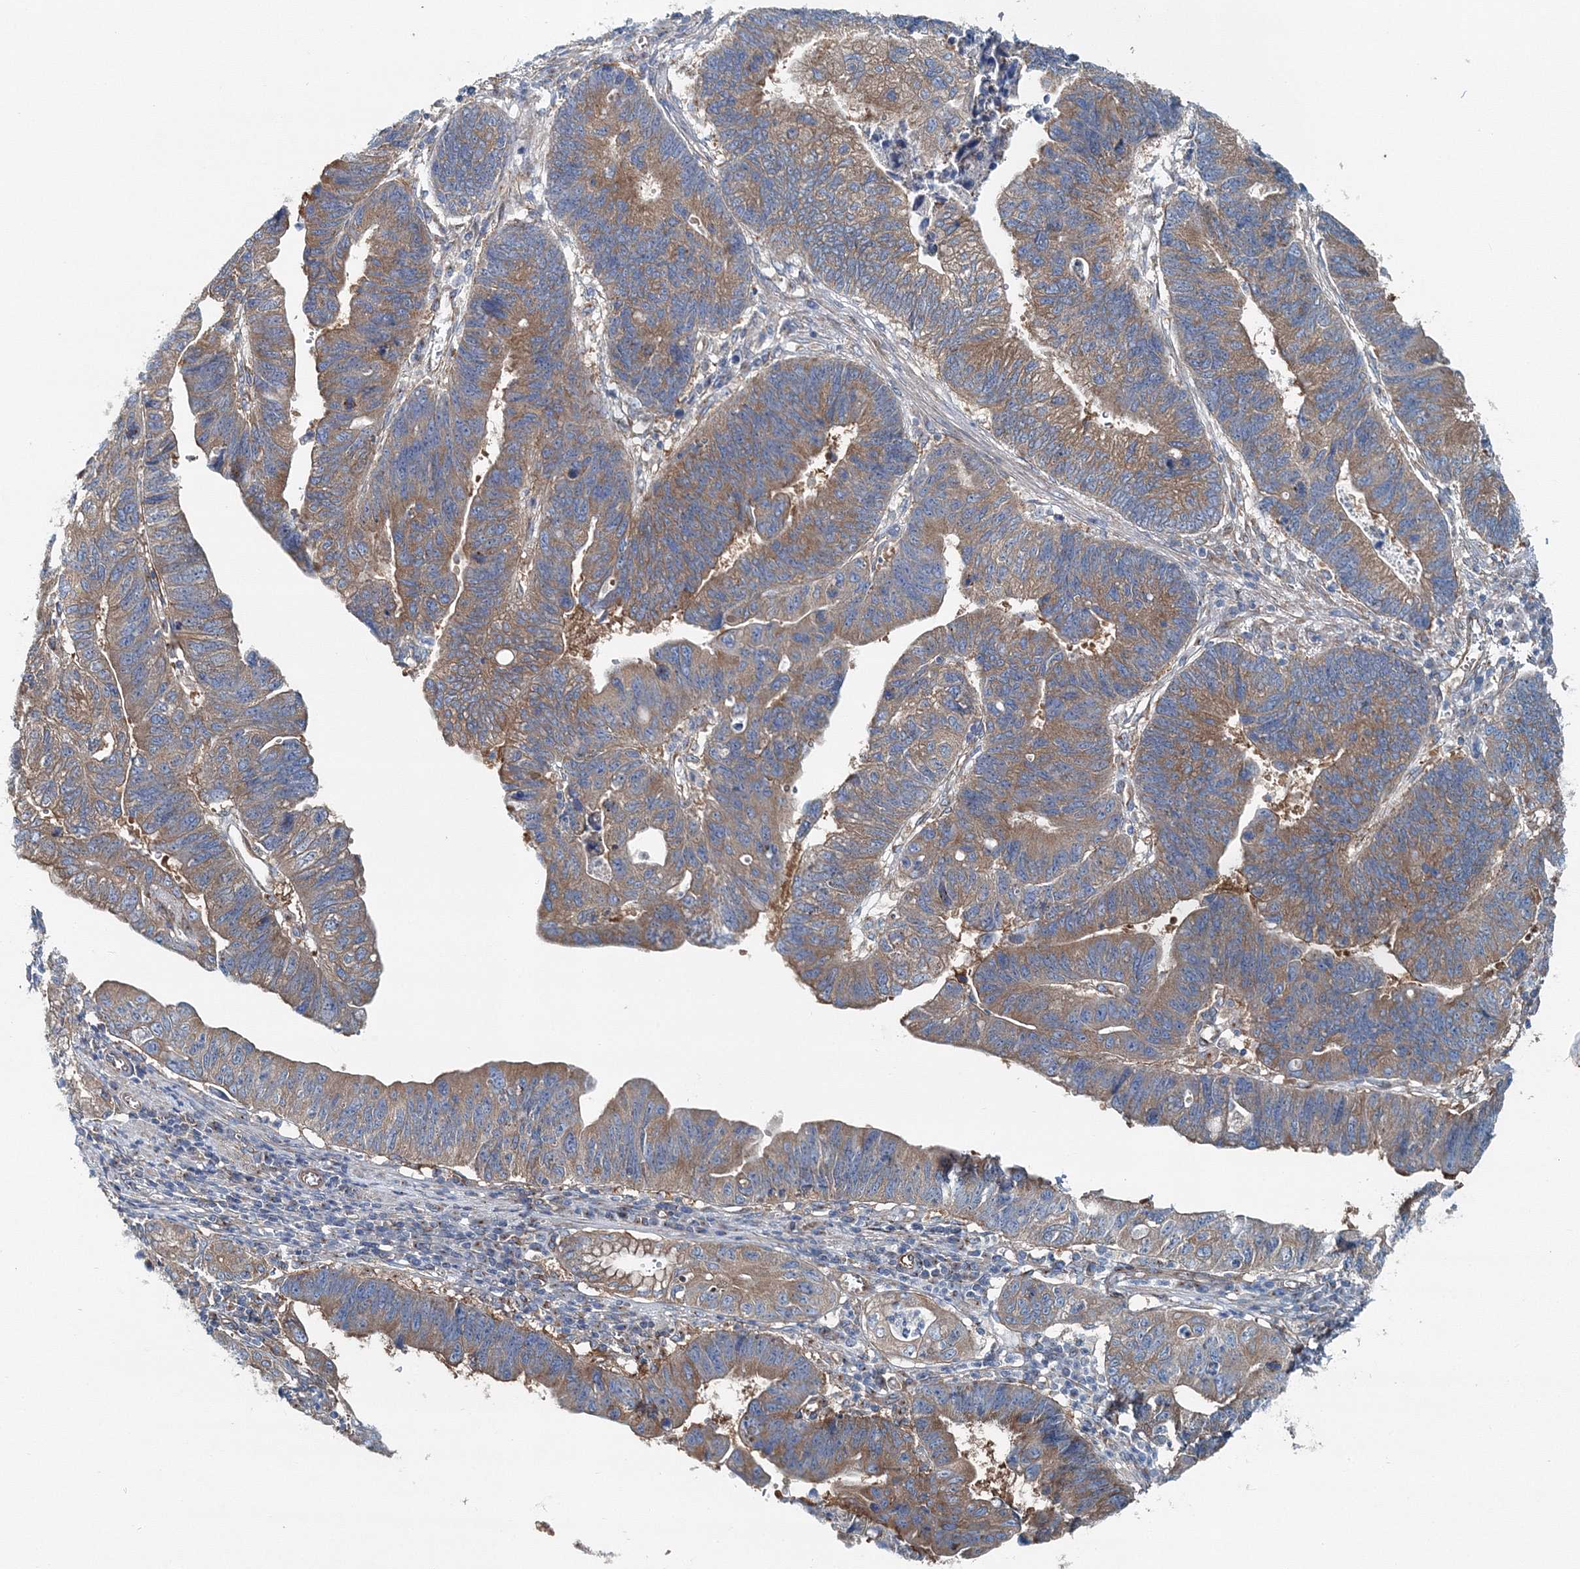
{"staining": {"intensity": "moderate", "quantity": ">75%", "location": "cytoplasmic/membranous"}, "tissue": "stomach cancer", "cell_type": "Tumor cells", "image_type": "cancer", "snomed": [{"axis": "morphology", "description": "Adenocarcinoma, NOS"}, {"axis": "topography", "description": "Stomach"}], "caption": "A brown stain labels moderate cytoplasmic/membranous expression of a protein in human adenocarcinoma (stomach) tumor cells.", "gene": "MPHOSPH9", "patient": {"sex": "male", "age": 59}}